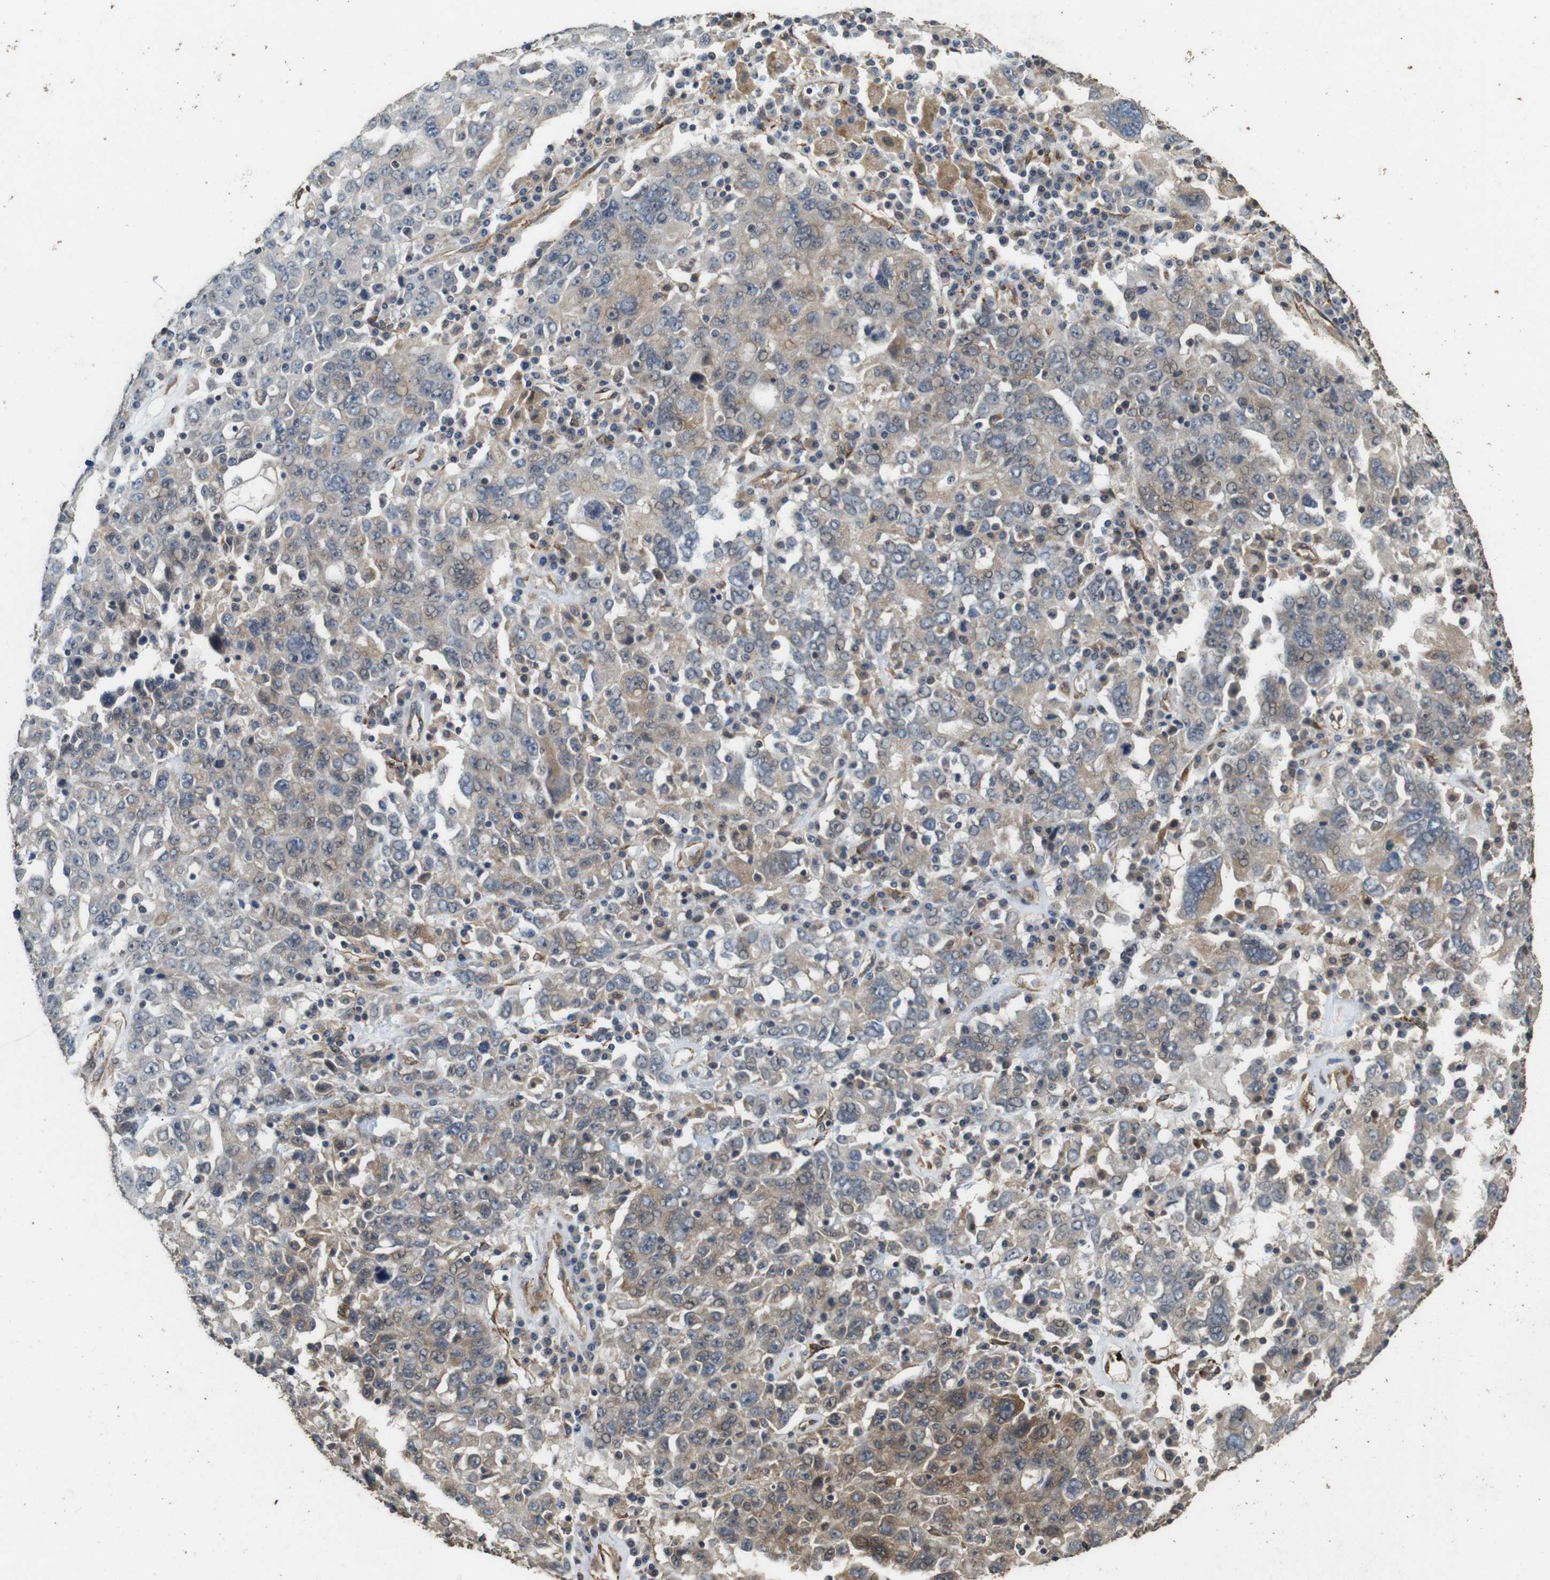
{"staining": {"intensity": "moderate", "quantity": "25%-75%", "location": "cytoplasmic/membranous"}, "tissue": "ovarian cancer", "cell_type": "Tumor cells", "image_type": "cancer", "snomed": [{"axis": "morphology", "description": "Carcinoma, endometroid"}, {"axis": "topography", "description": "Ovary"}], "caption": "Protein analysis of endometroid carcinoma (ovarian) tissue shows moderate cytoplasmic/membranous expression in approximately 25%-75% of tumor cells.", "gene": "CNPY4", "patient": {"sex": "female", "age": 62}}